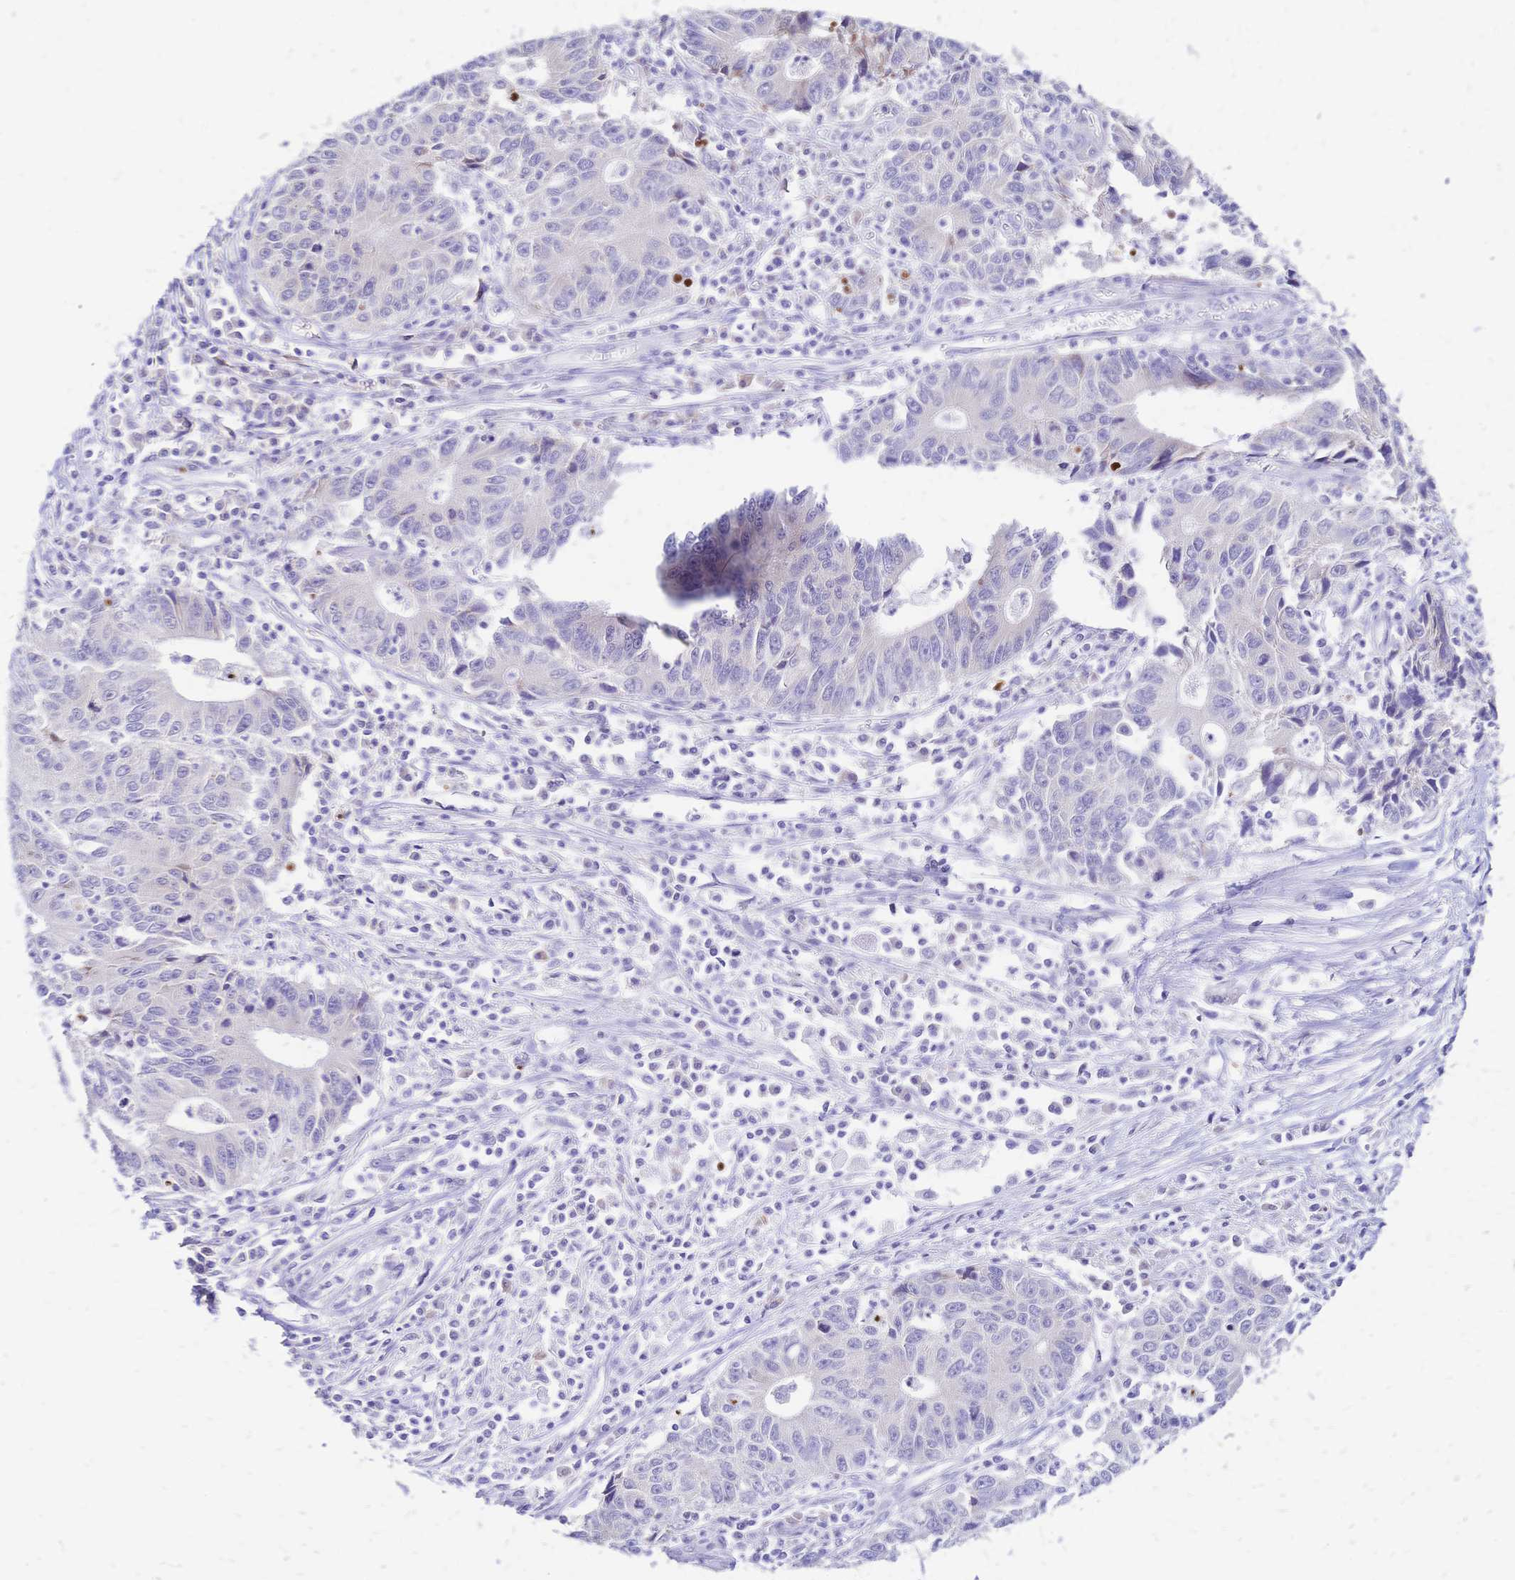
{"staining": {"intensity": "negative", "quantity": "none", "location": "none"}, "tissue": "liver cancer", "cell_type": "Tumor cells", "image_type": "cancer", "snomed": [{"axis": "morphology", "description": "Cholangiocarcinoma"}, {"axis": "topography", "description": "Liver"}], "caption": "A high-resolution histopathology image shows IHC staining of liver cancer (cholangiocarcinoma), which exhibits no significant positivity in tumor cells.", "gene": "GRB7", "patient": {"sex": "male", "age": 65}}